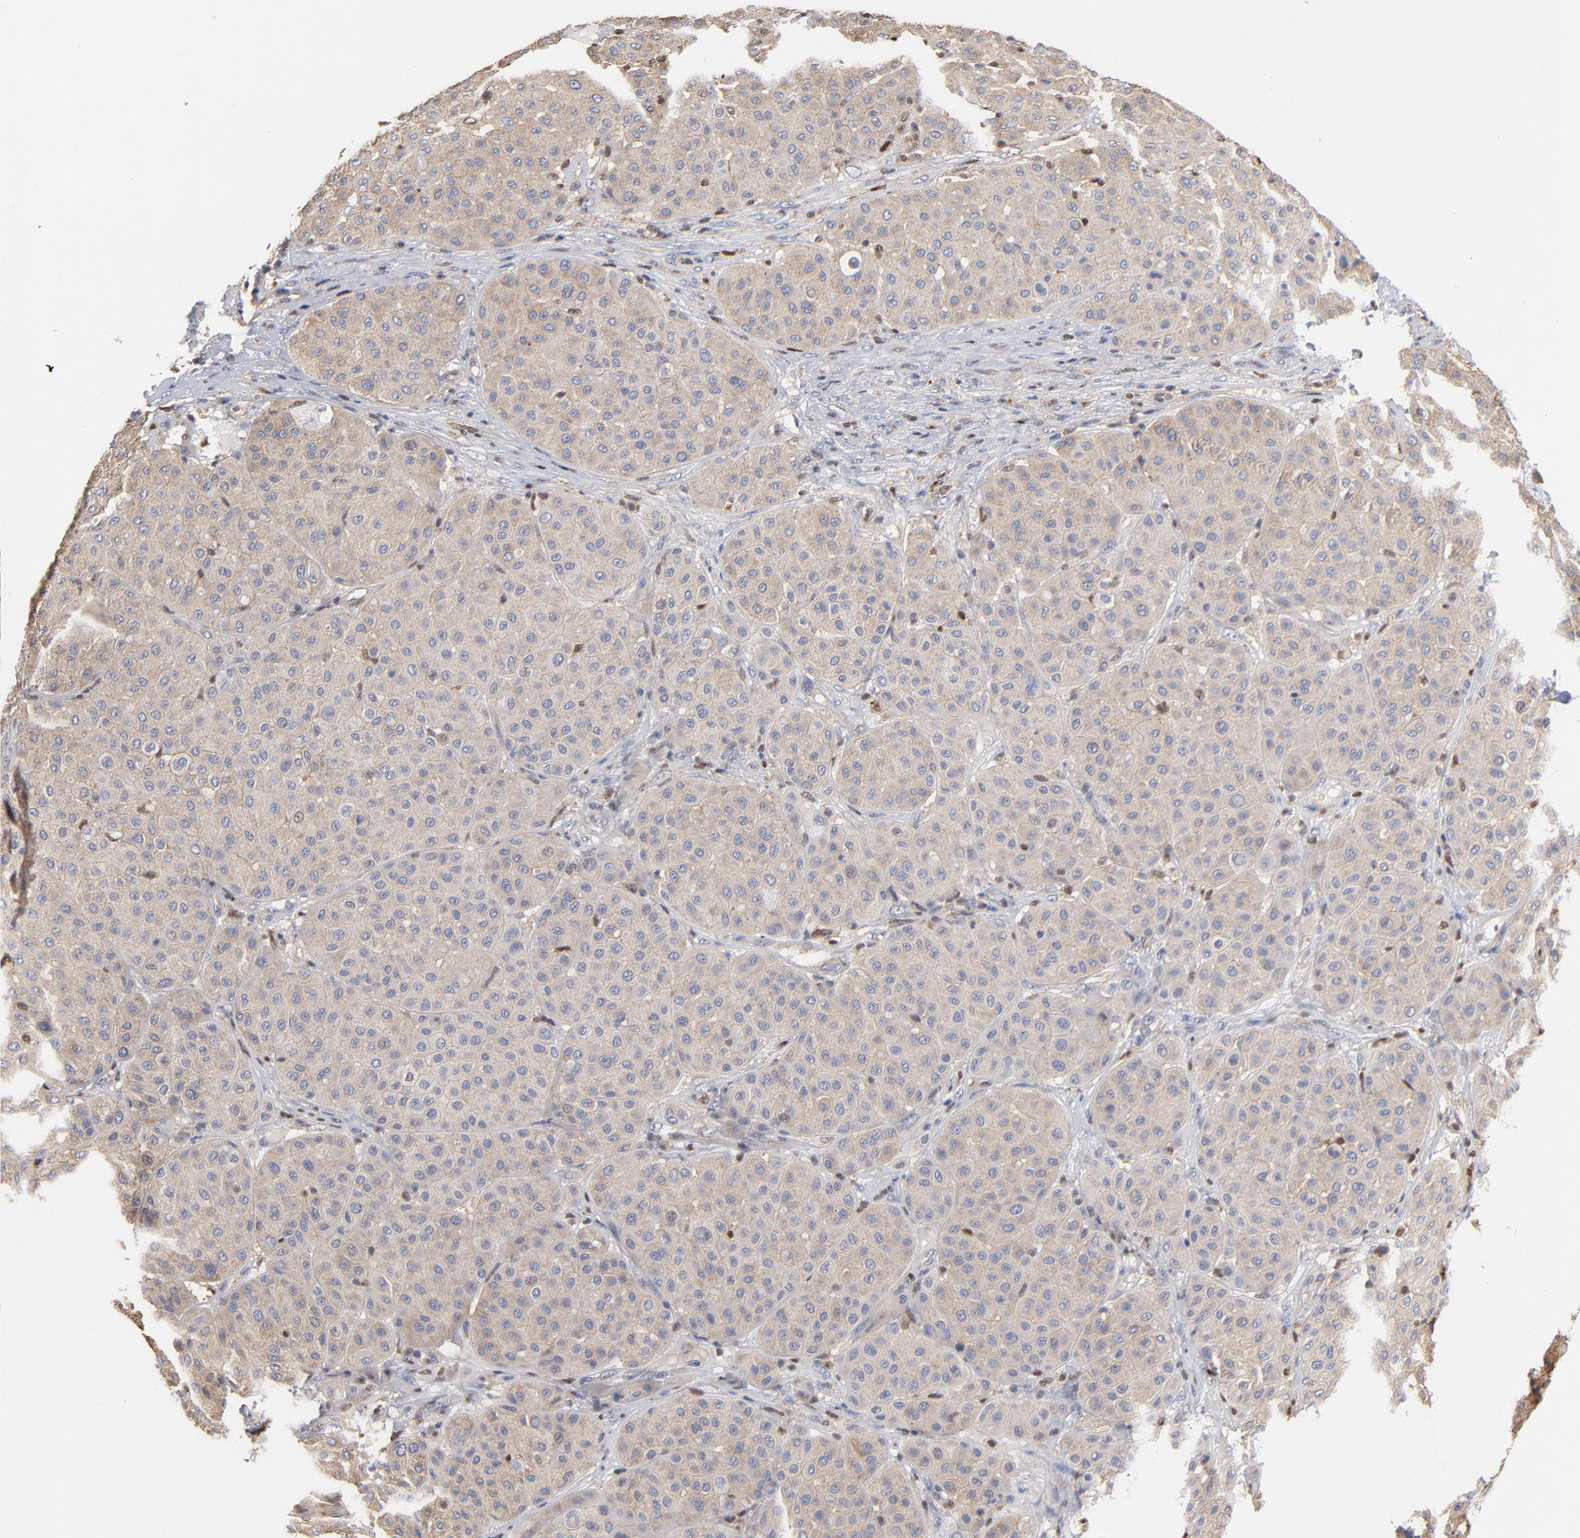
{"staining": {"intensity": "weak", "quantity": "25%-75%", "location": "cytoplasmic/membranous"}, "tissue": "melanoma", "cell_type": "Tumor cells", "image_type": "cancer", "snomed": [{"axis": "morphology", "description": "Normal tissue, NOS"}, {"axis": "morphology", "description": "Malignant melanoma, Metastatic site"}, {"axis": "topography", "description": "Skin"}], "caption": "A brown stain shows weak cytoplasmic/membranous expression of a protein in malignant melanoma (metastatic site) tumor cells.", "gene": "ARHGEF6", "patient": {"sex": "male", "age": 41}}